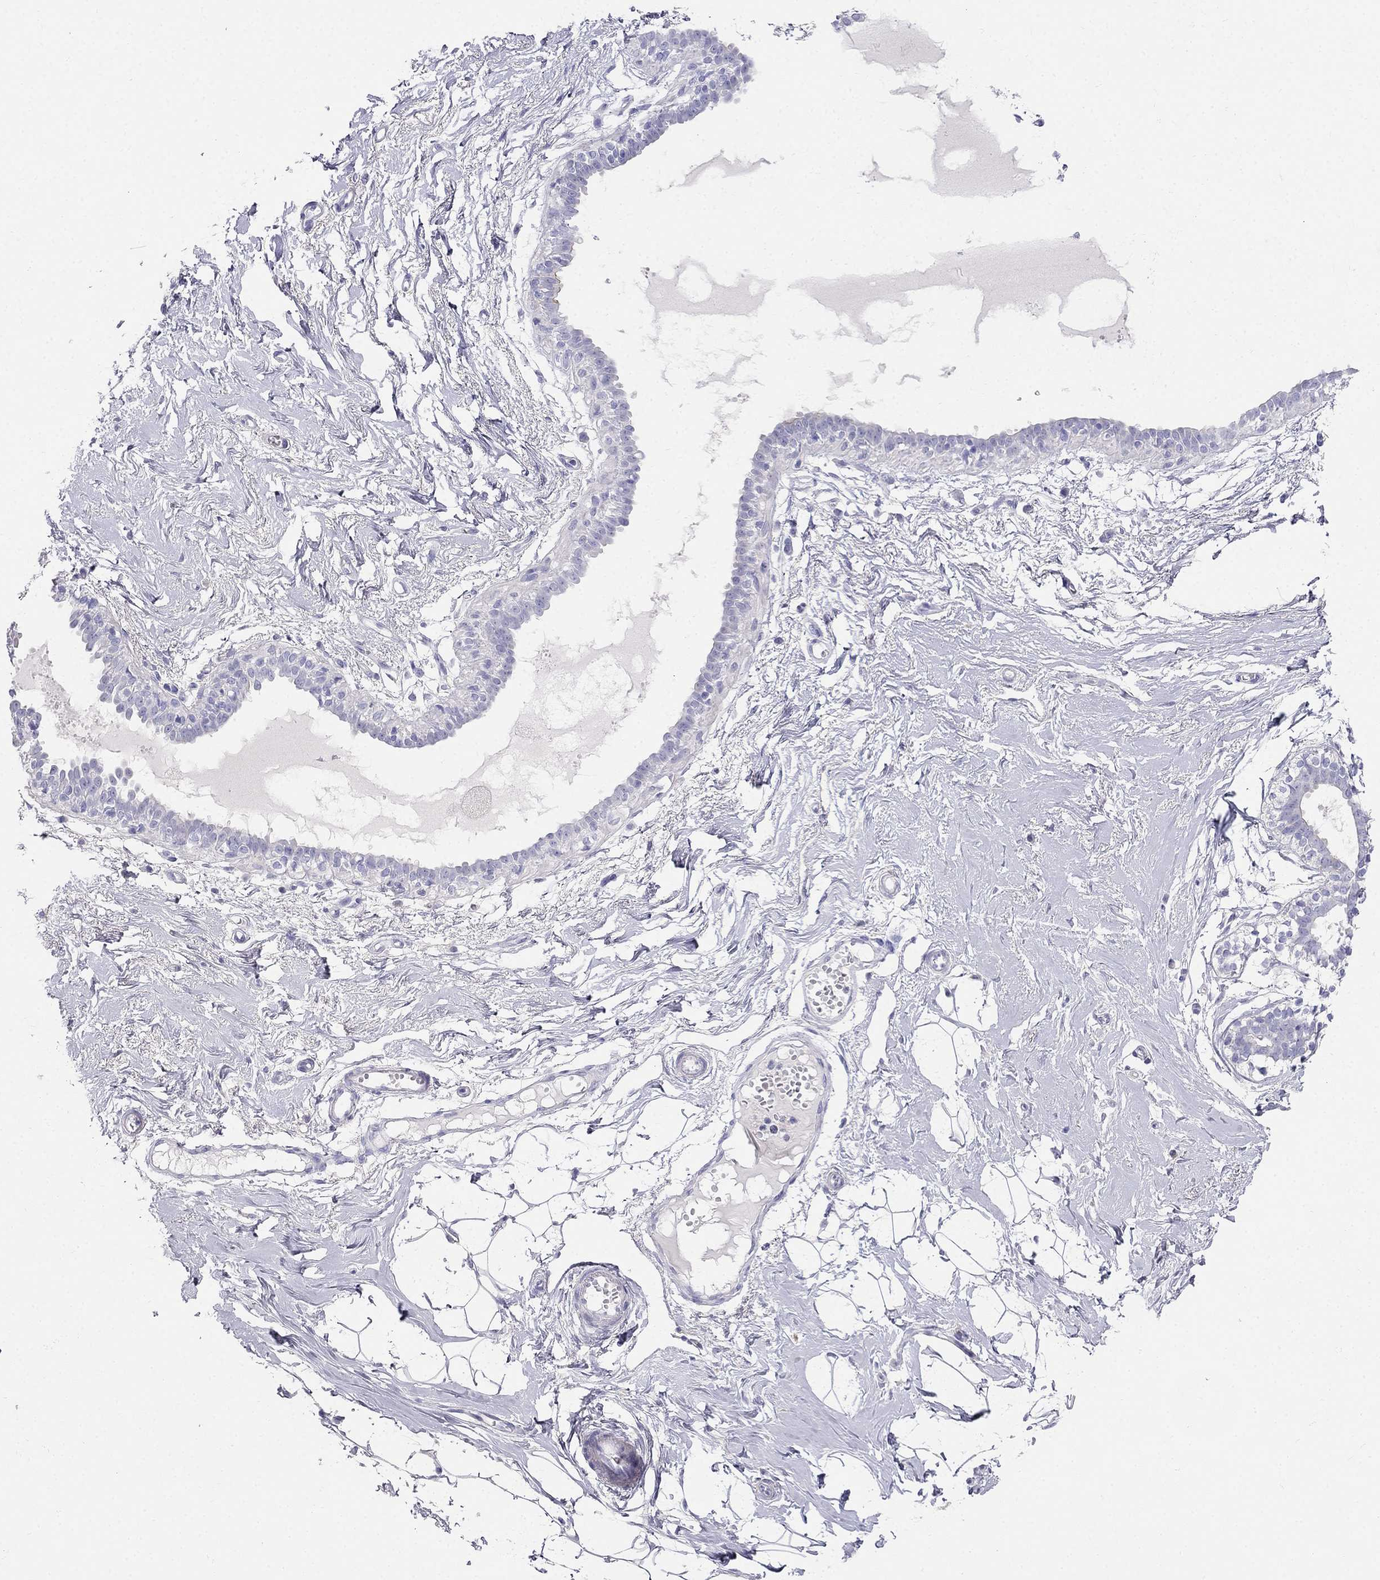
{"staining": {"intensity": "negative", "quantity": "none", "location": "none"}, "tissue": "breast", "cell_type": "Adipocytes", "image_type": "normal", "snomed": [{"axis": "morphology", "description": "Normal tissue, NOS"}, {"axis": "topography", "description": "Breast"}], "caption": "Immunohistochemistry (IHC) image of unremarkable human breast stained for a protein (brown), which demonstrates no positivity in adipocytes. Nuclei are stained in blue.", "gene": "RFLNA", "patient": {"sex": "female", "age": 49}}